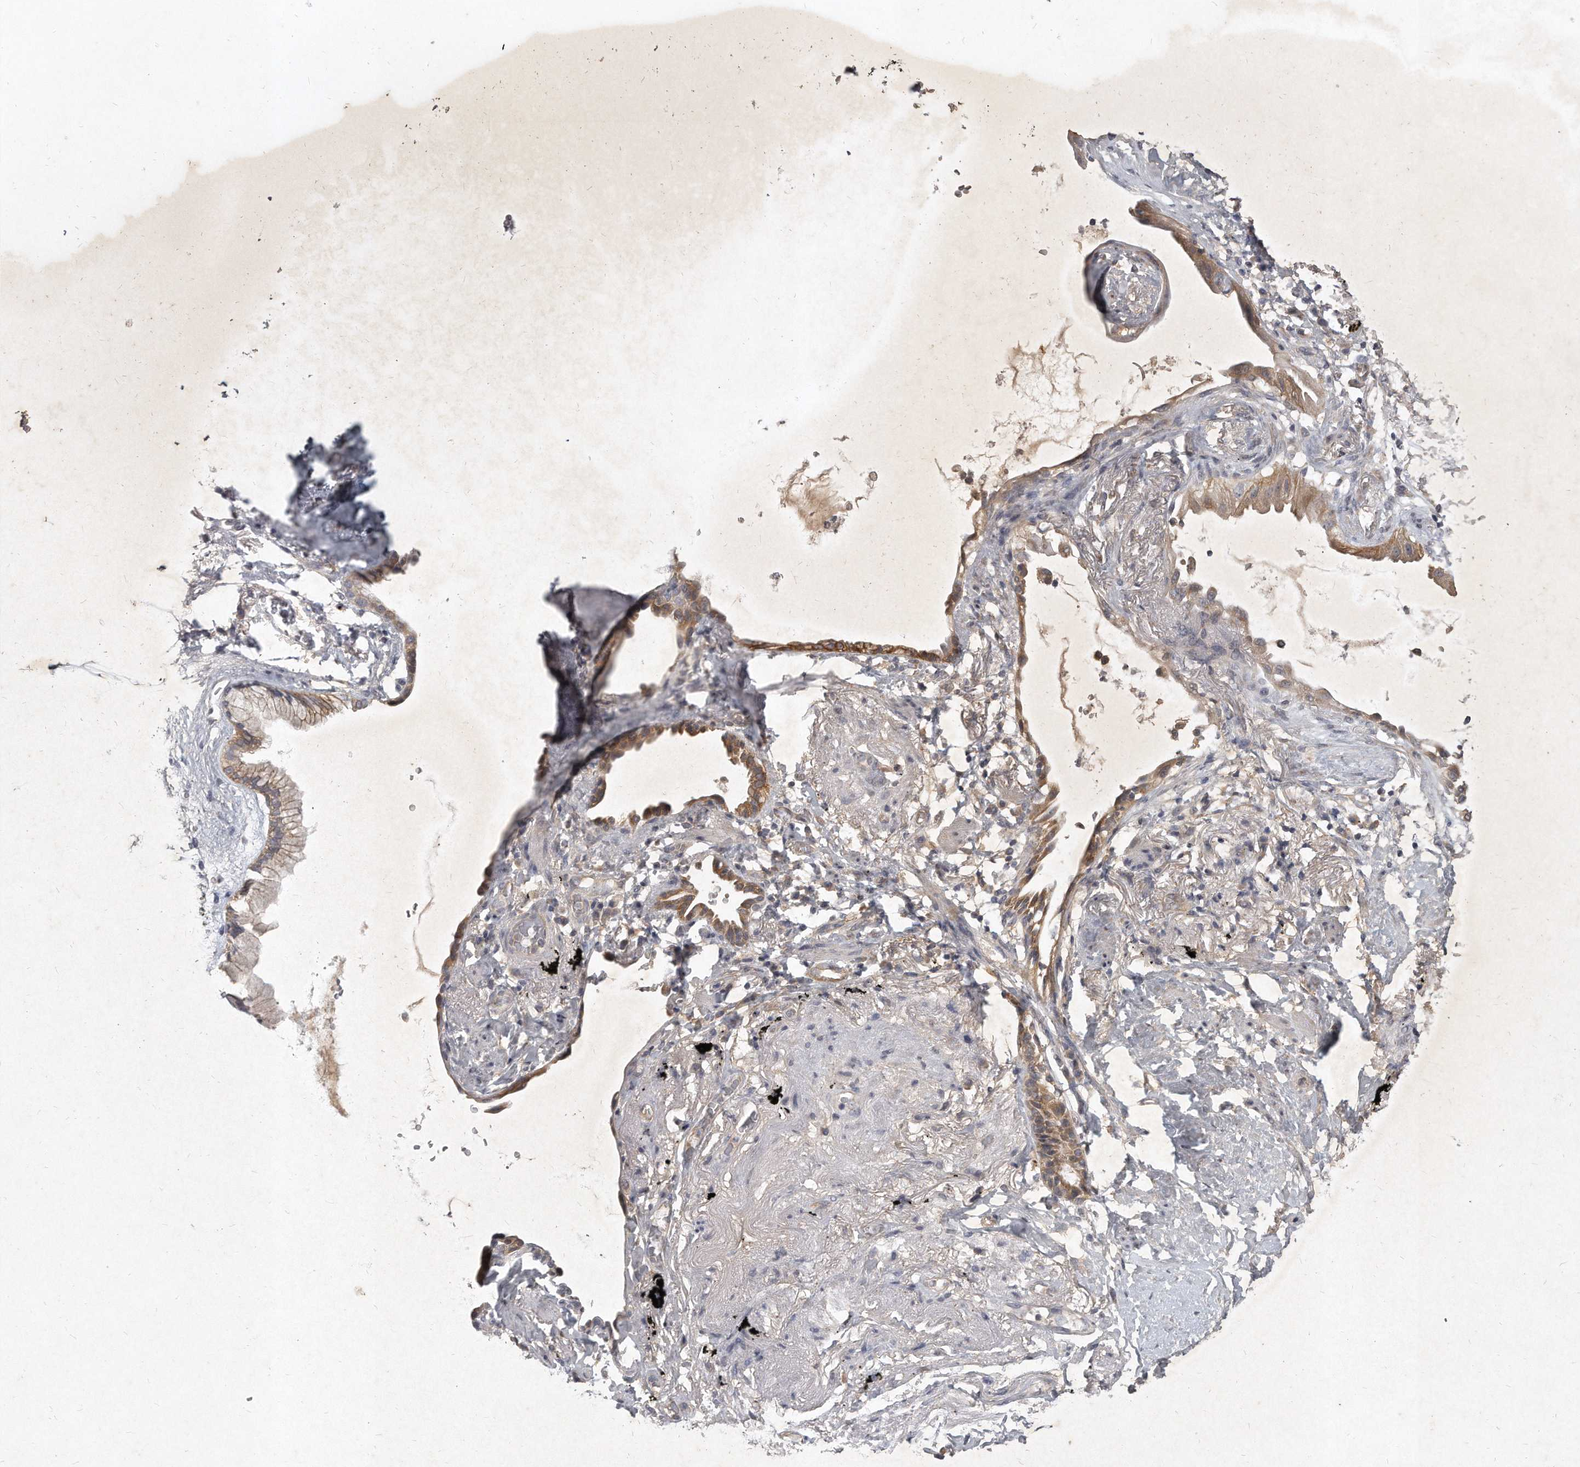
{"staining": {"intensity": "moderate", "quantity": ">75%", "location": "cytoplasmic/membranous"}, "tissue": "lung cancer", "cell_type": "Tumor cells", "image_type": "cancer", "snomed": [{"axis": "morphology", "description": "Adenocarcinoma, NOS"}, {"axis": "topography", "description": "Lung"}], "caption": "The photomicrograph reveals immunohistochemical staining of adenocarcinoma (lung). There is moderate cytoplasmic/membranous staining is present in about >75% of tumor cells.", "gene": "LGALS8", "patient": {"sex": "female", "age": 70}}